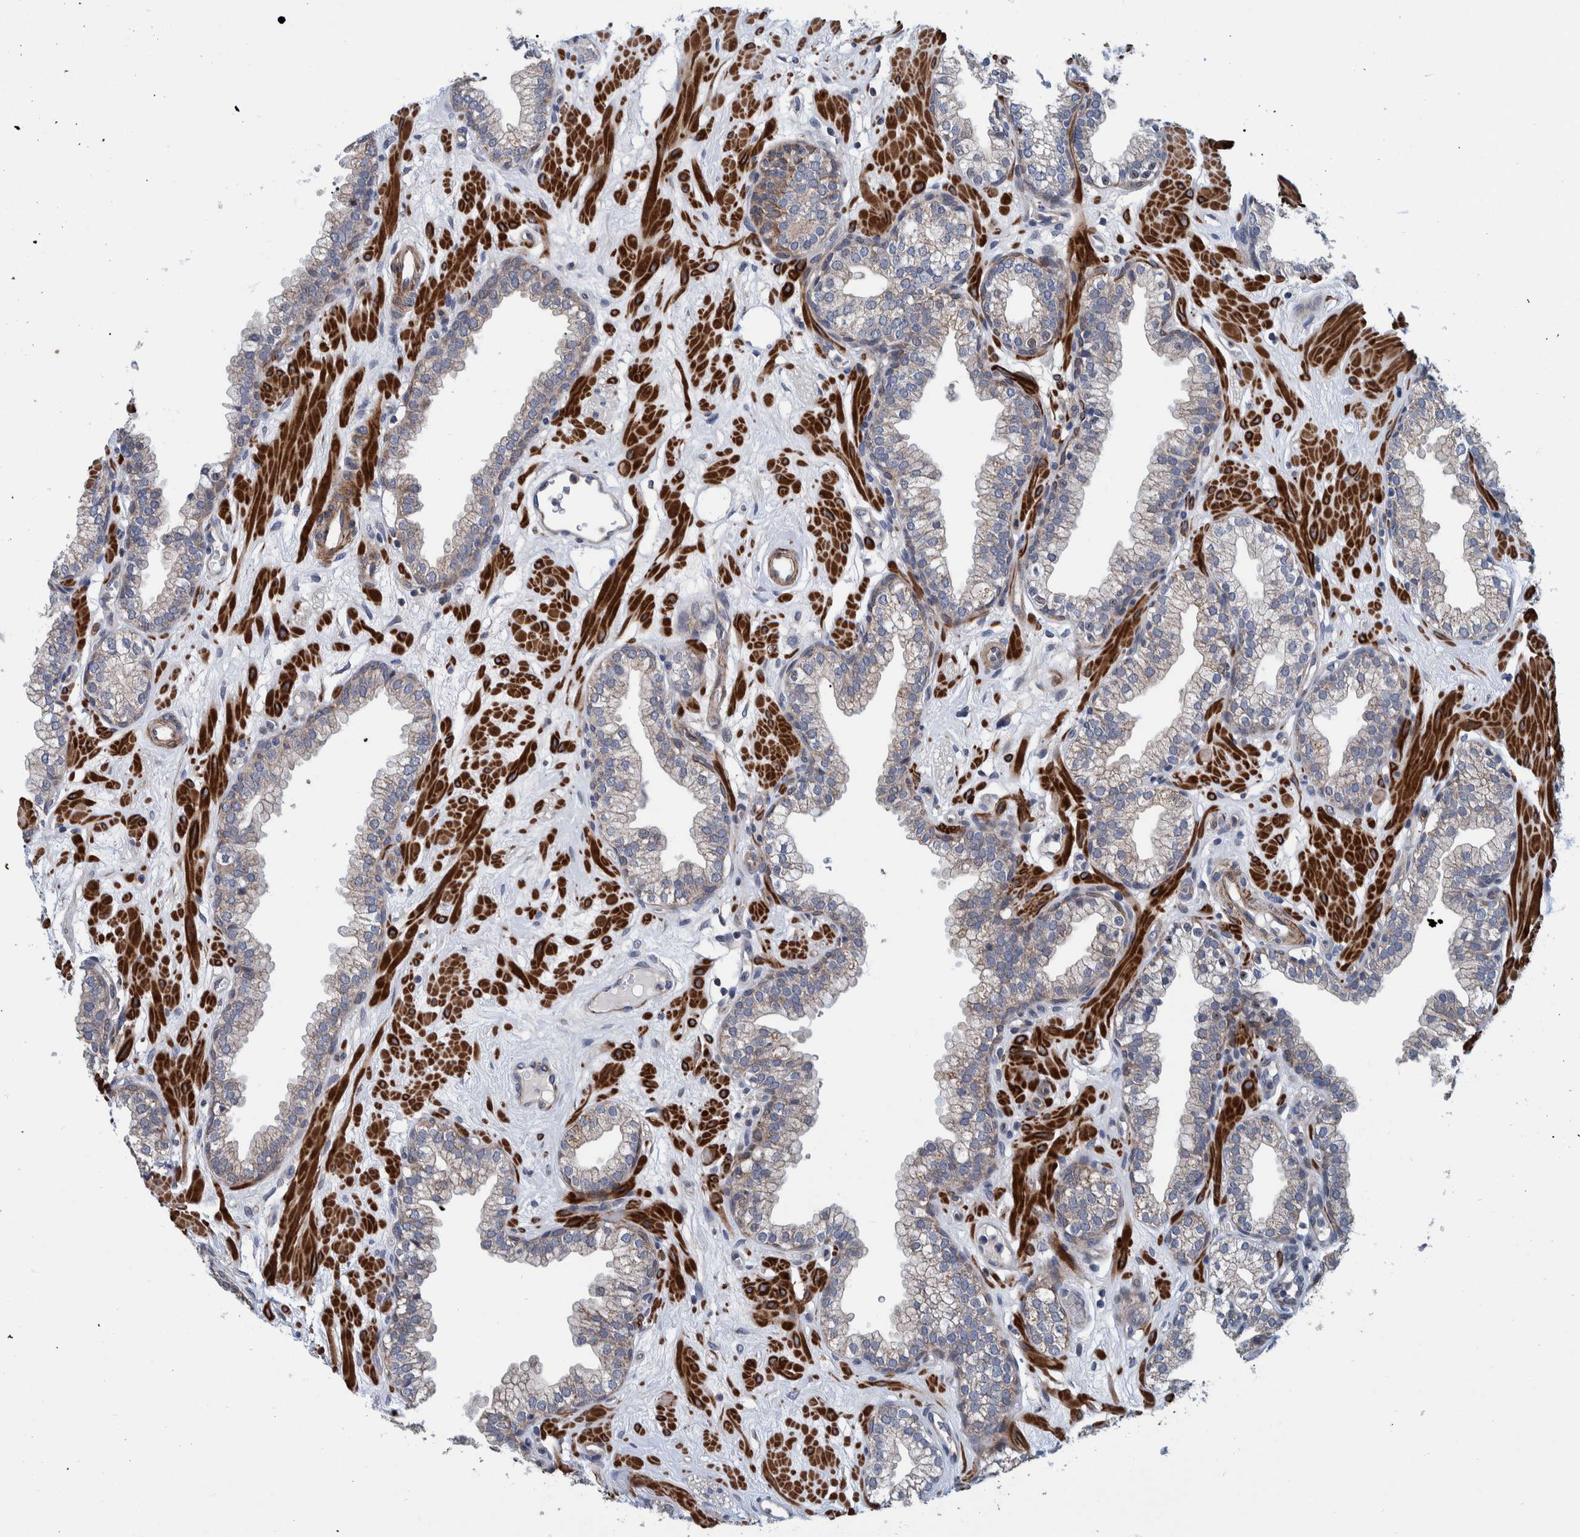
{"staining": {"intensity": "weak", "quantity": "<25%", "location": "cytoplasmic/membranous"}, "tissue": "prostate", "cell_type": "Glandular cells", "image_type": "normal", "snomed": [{"axis": "morphology", "description": "Normal tissue, NOS"}, {"axis": "morphology", "description": "Urothelial carcinoma, Low grade"}, {"axis": "topography", "description": "Urinary bladder"}, {"axis": "topography", "description": "Prostate"}], "caption": "Image shows no protein positivity in glandular cells of unremarkable prostate. (DAB (3,3'-diaminobenzidine) immunohistochemistry visualized using brightfield microscopy, high magnification).", "gene": "MKS1", "patient": {"sex": "male", "age": 60}}